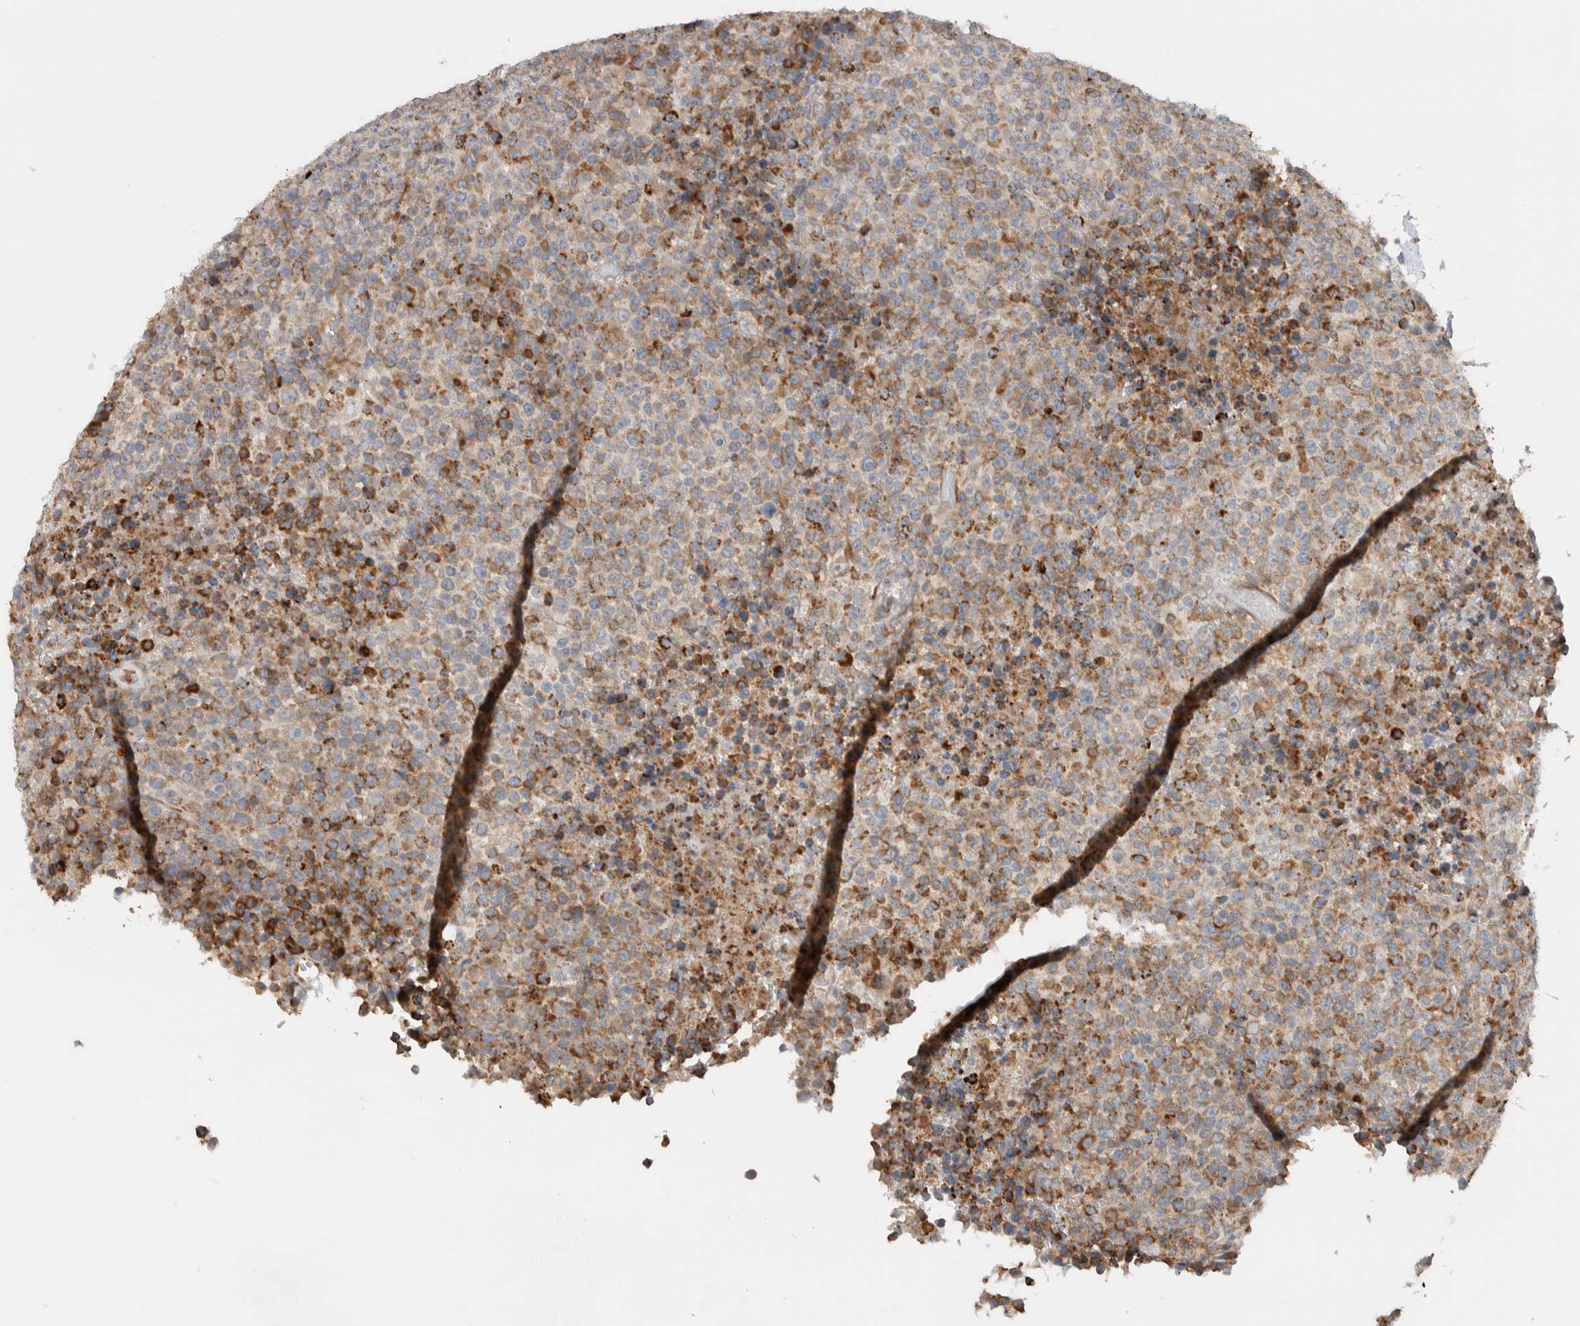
{"staining": {"intensity": "moderate", "quantity": "25%-75%", "location": "cytoplasmic/membranous"}, "tissue": "lymphoma", "cell_type": "Tumor cells", "image_type": "cancer", "snomed": [{"axis": "morphology", "description": "Malignant lymphoma, non-Hodgkin's type, High grade"}, {"axis": "topography", "description": "Lymph node"}], "caption": "Human malignant lymphoma, non-Hodgkin's type (high-grade) stained with a brown dye exhibits moderate cytoplasmic/membranous positive expression in approximately 25%-75% of tumor cells.", "gene": "ADCY8", "patient": {"sex": "male", "age": 13}}